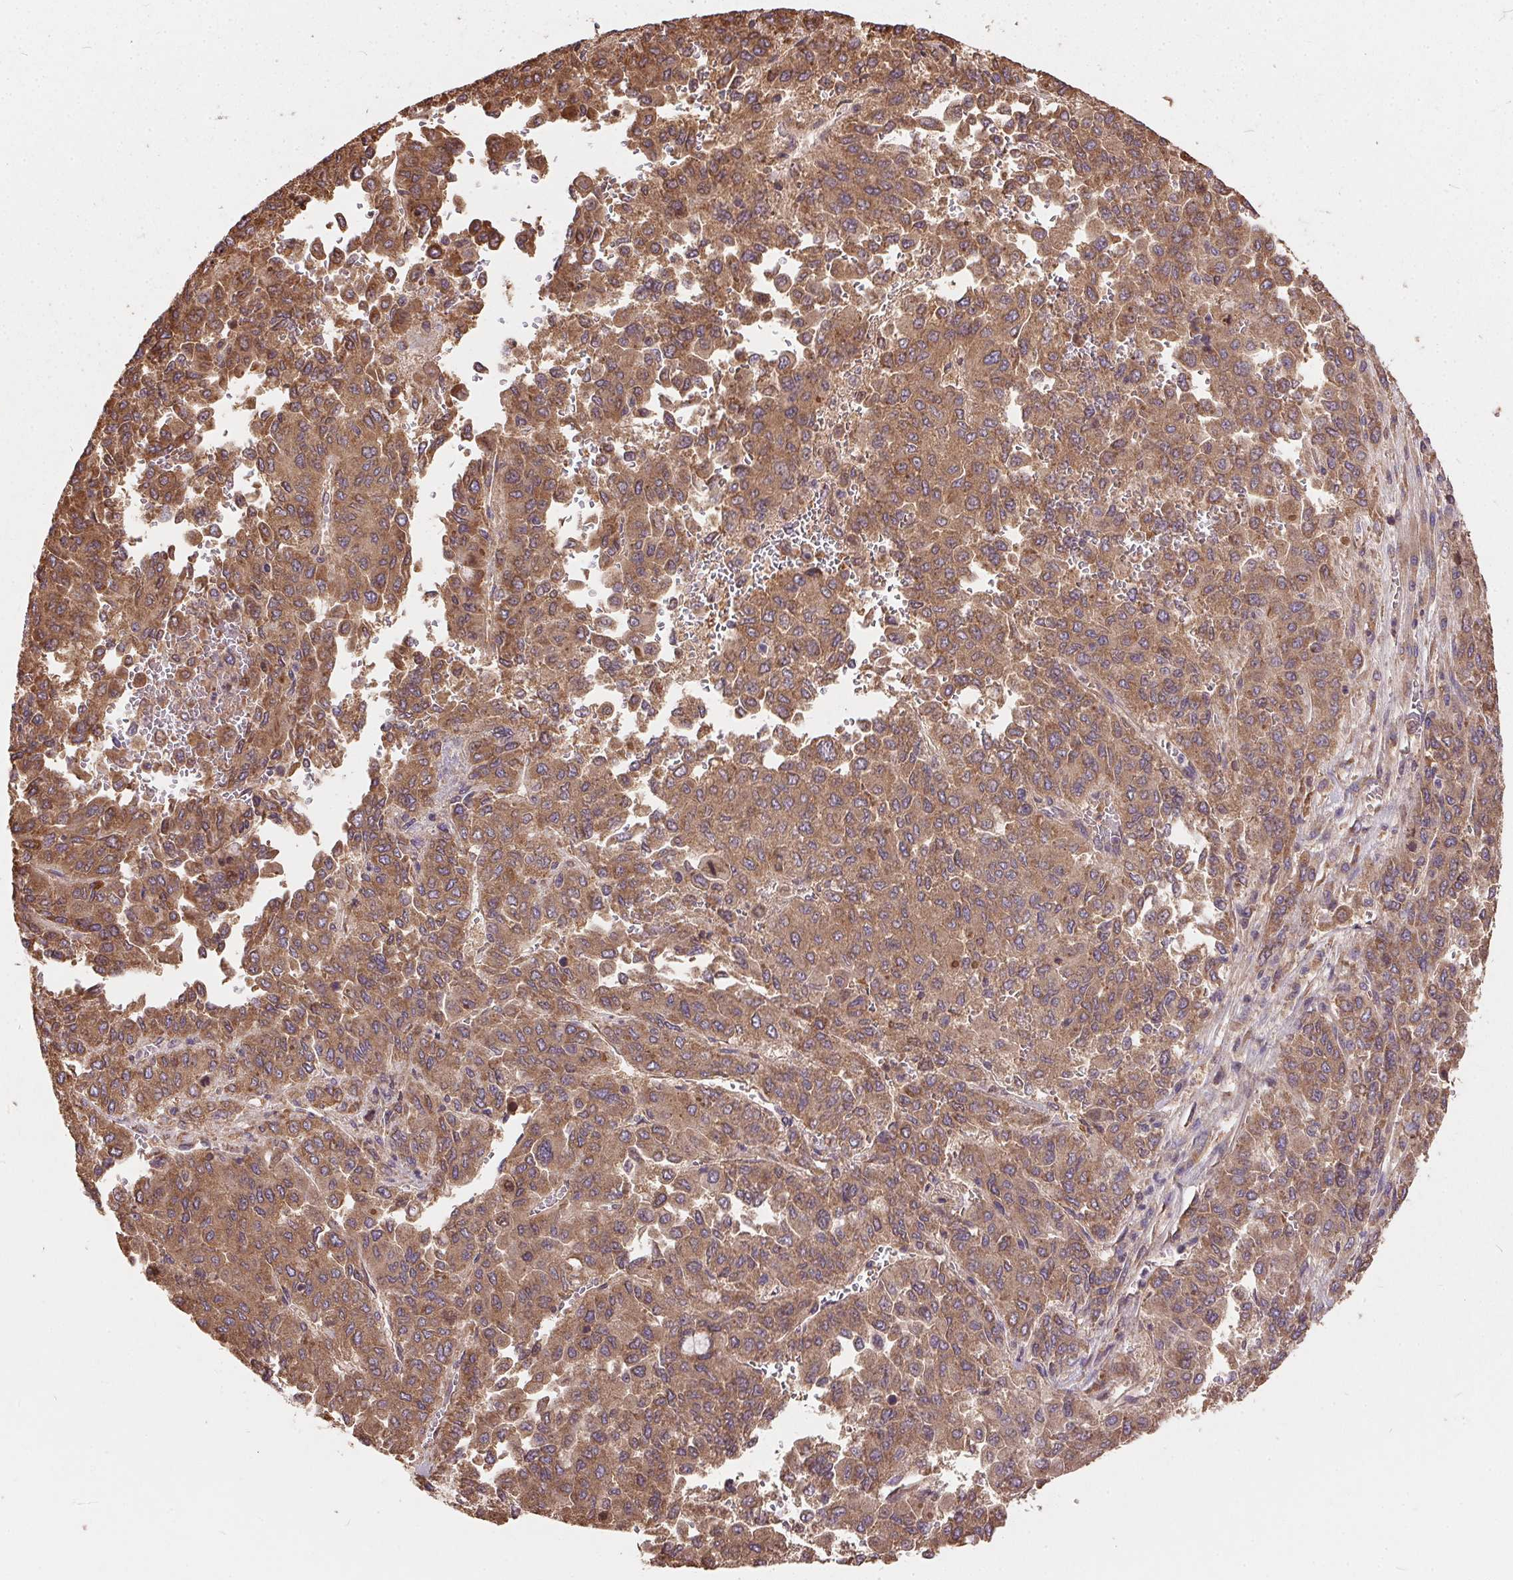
{"staining": {"intensity": "moderate", "quantity": ">75%", "location": "cytoplasmic/membranous"}, "tissue": "liver cancer", "cell_type": "Tumor cells", "image_type": "cancer", "snomed": [{"axis": "morphology", "description": "Carcinoma, Hepatocellular, NOS"}, {"axis": "topography", "description": "Liver"}], "caption": "This micrograph exhibits IHC staining of hepatocellular carcinoma (liver), with medium moderate cytoplasmic/membranous expression in approximately >75% of tumor cells.", "gene": "EIF2S1", "patient": {"sex": "female", "age": 41}}